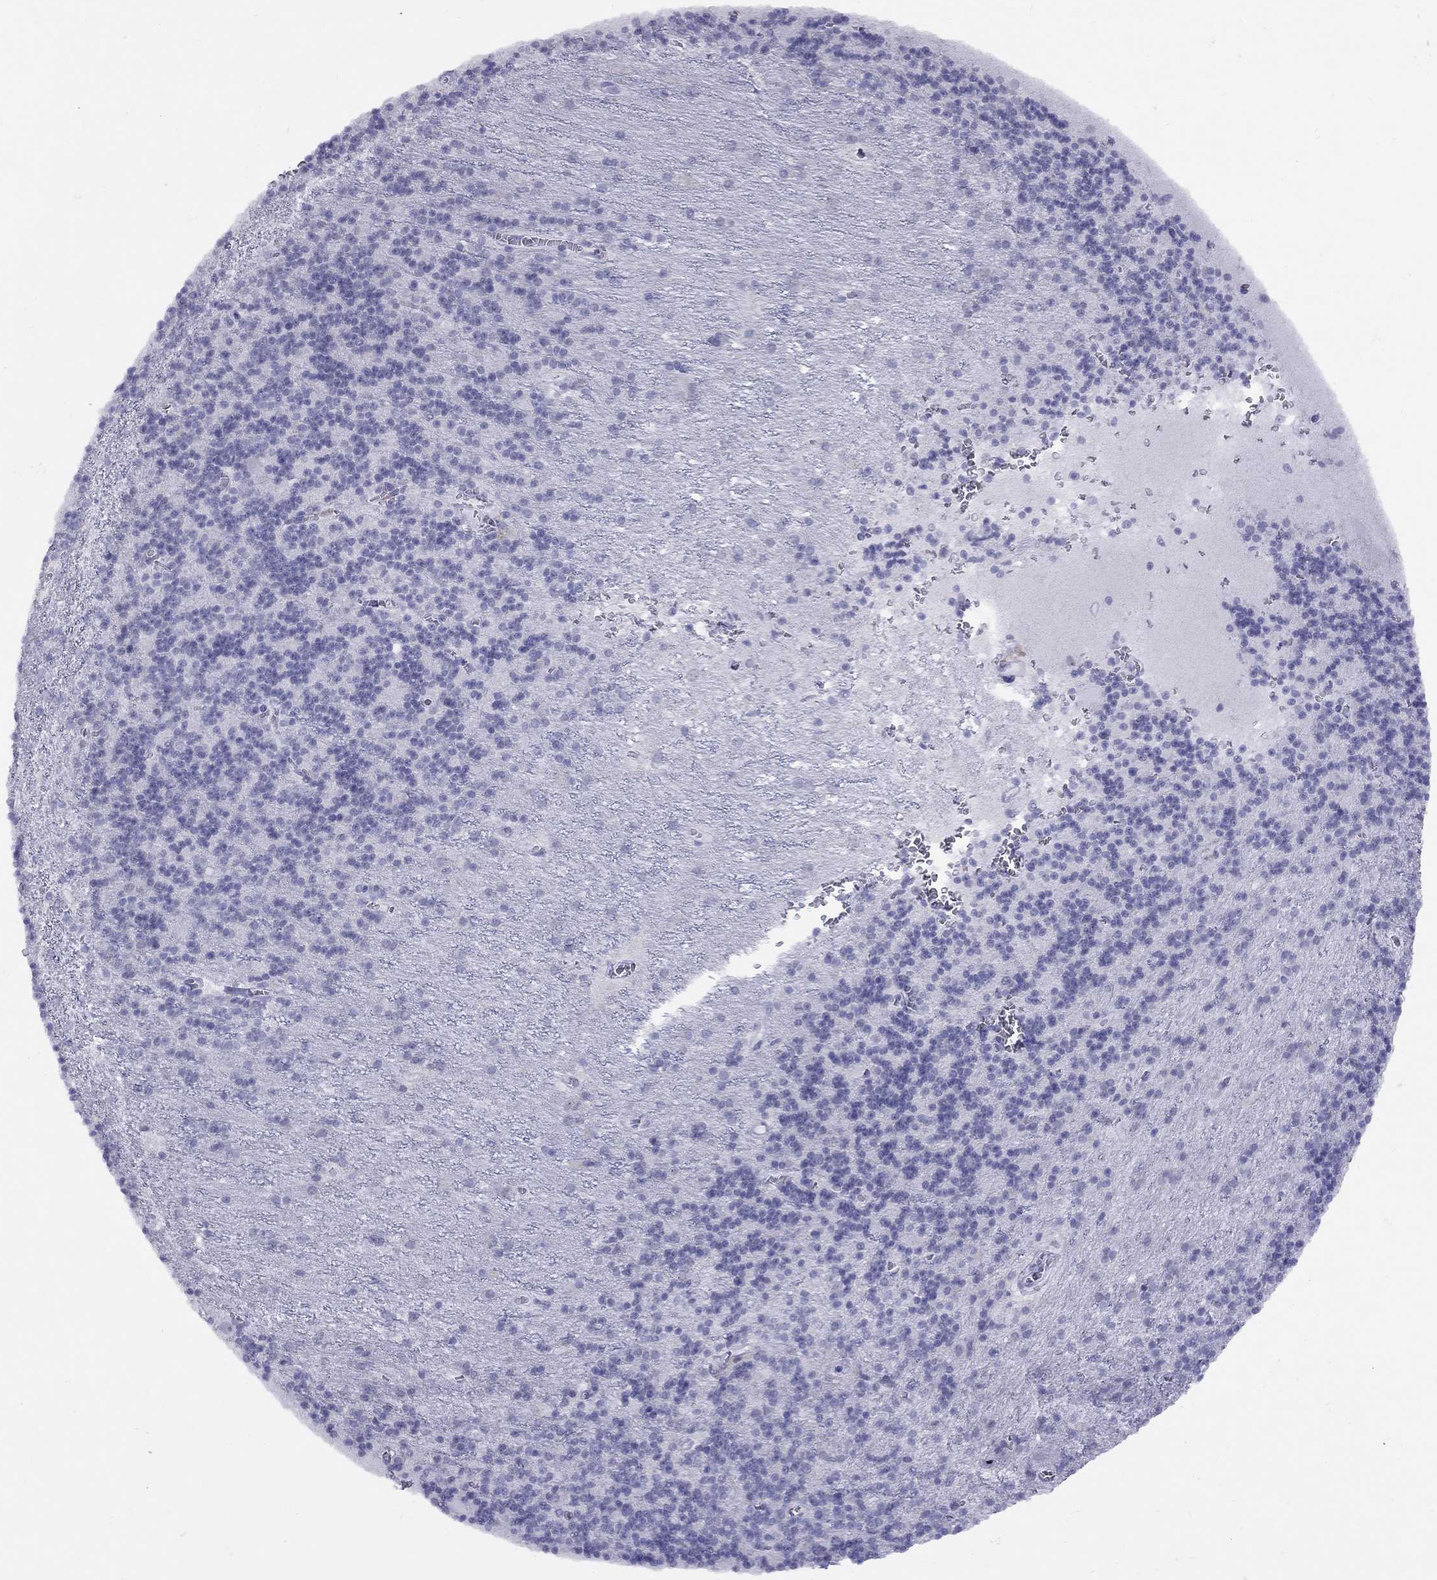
{"staining": {"intensity": "negative", "quantity": "none", "location": "none"}, "tissue": "cerebellum", "cell_type": "Cells in granular layer", "image_type": "normal", "snomed": [{"axis": "morphology", "description": "Normal tissue, NOS"}, {"axis": "topography", "description": "Cerebellum"}], "caption": "Image shows no significant protein expression in cells in granular layer of unremarkable cerebellum. (Brightfield microscopy of DAB (3,3'-diaminobenzidine) immunohistochemistry at high magnification).", "gene": "LYAR", "patient": {"sex": "male", "age": 70}}